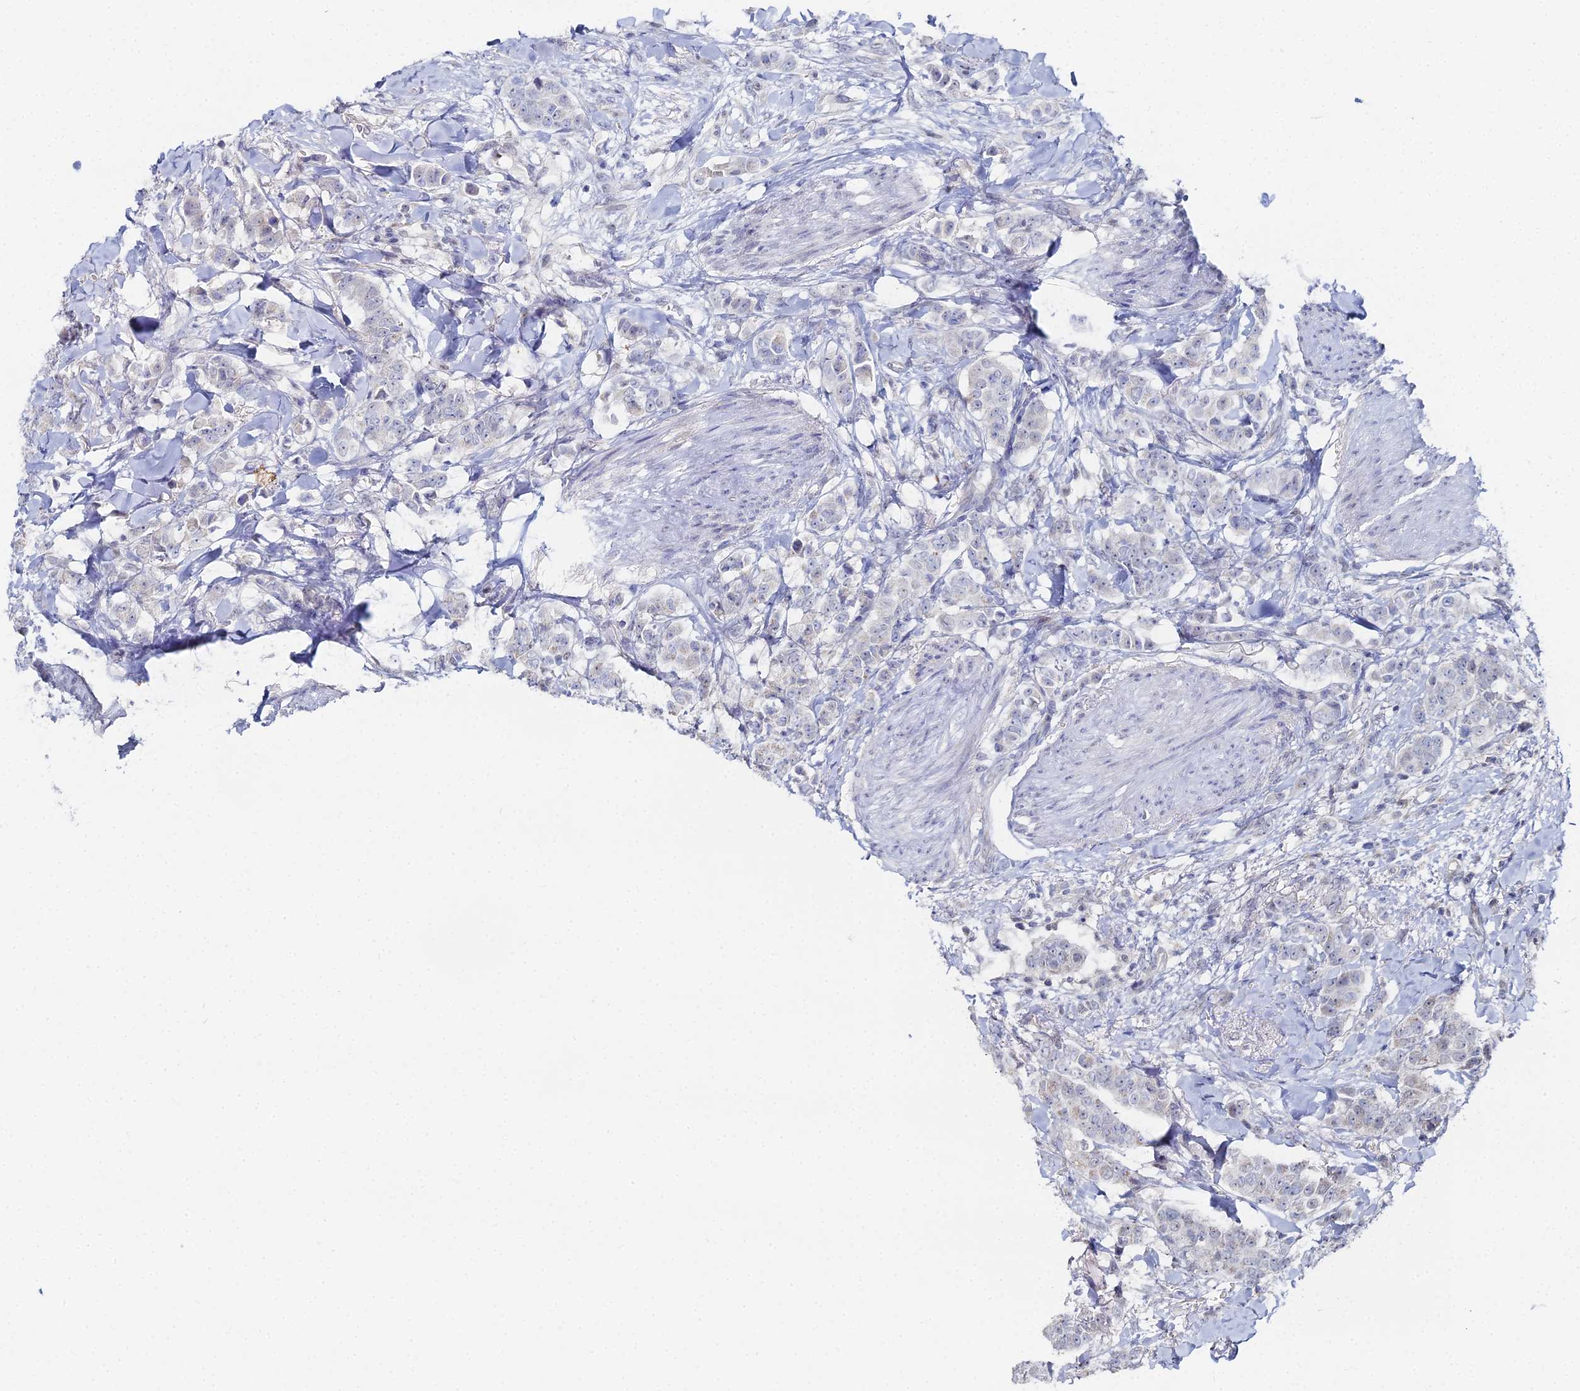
{"staining": {"intensity": "negative", "quantity": "none", "location": "none"}, "tissue": "breast cancer", "cell_type": "Tumor cells", "image_type": "cancer", "snomed": [{"axis": "morphology", "description": "Duct carcinoma"}, {"axis": "topography", "description": "Breast"}], "caption": "Immunohistochemistry (IHC) micrograph of neoplastic tissue: breast cancer stained with DAB (3,3'-diaminobenzidine) shows no significant protein positivity in tumor cells. (Stains: DAB immunohistochemistry (IHC) with hematoxylin counter stain, Microscopy: brightfield microscopy at high magnification).", "gene": "THAP4", "patient": {"sex": "female", "age": 40}}